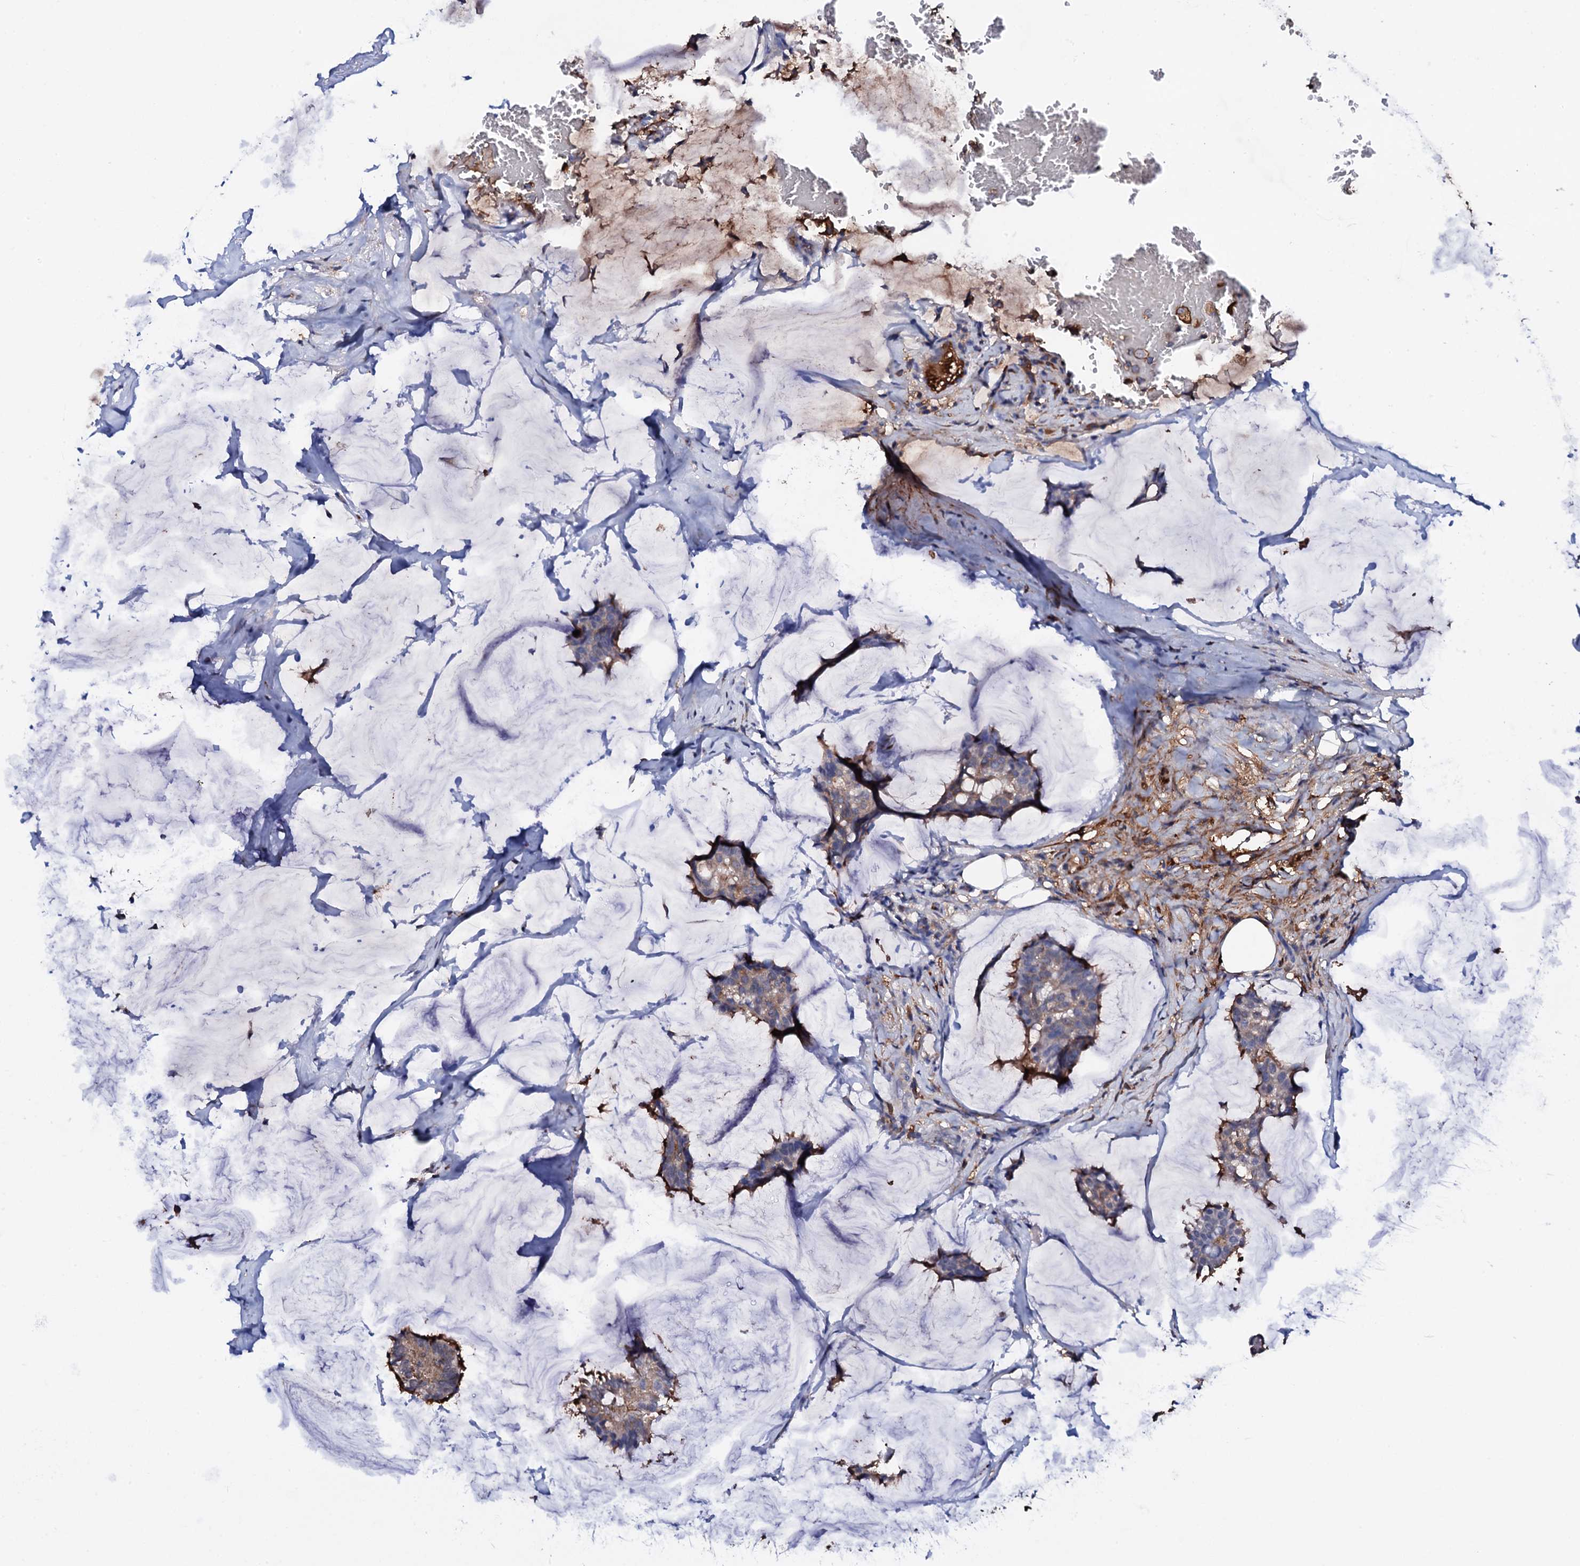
{"staining": {"intensity": "weak", "quantity": ">75%", "location": "cytoplasmic/membranous"}, "tissue": "breast cancer", "cell_type": "Tumor cells", "image_type": "cancer", "snomed": [{"axis": "morphology", "description": "Duct carcinoma"}, {"axis": "topography", "description": "Breast"}], "caption": "Tumor cells reveal weak cytoplasmic/membranous staining in about >75% of cells in breast cancer. The staining was performed using DAB, with brown indicating positive protein expression. Nuclei are stained blue with hematoxylin.", "gene": "TCAF2", "patient": {"sex": "female", "age": 93}}